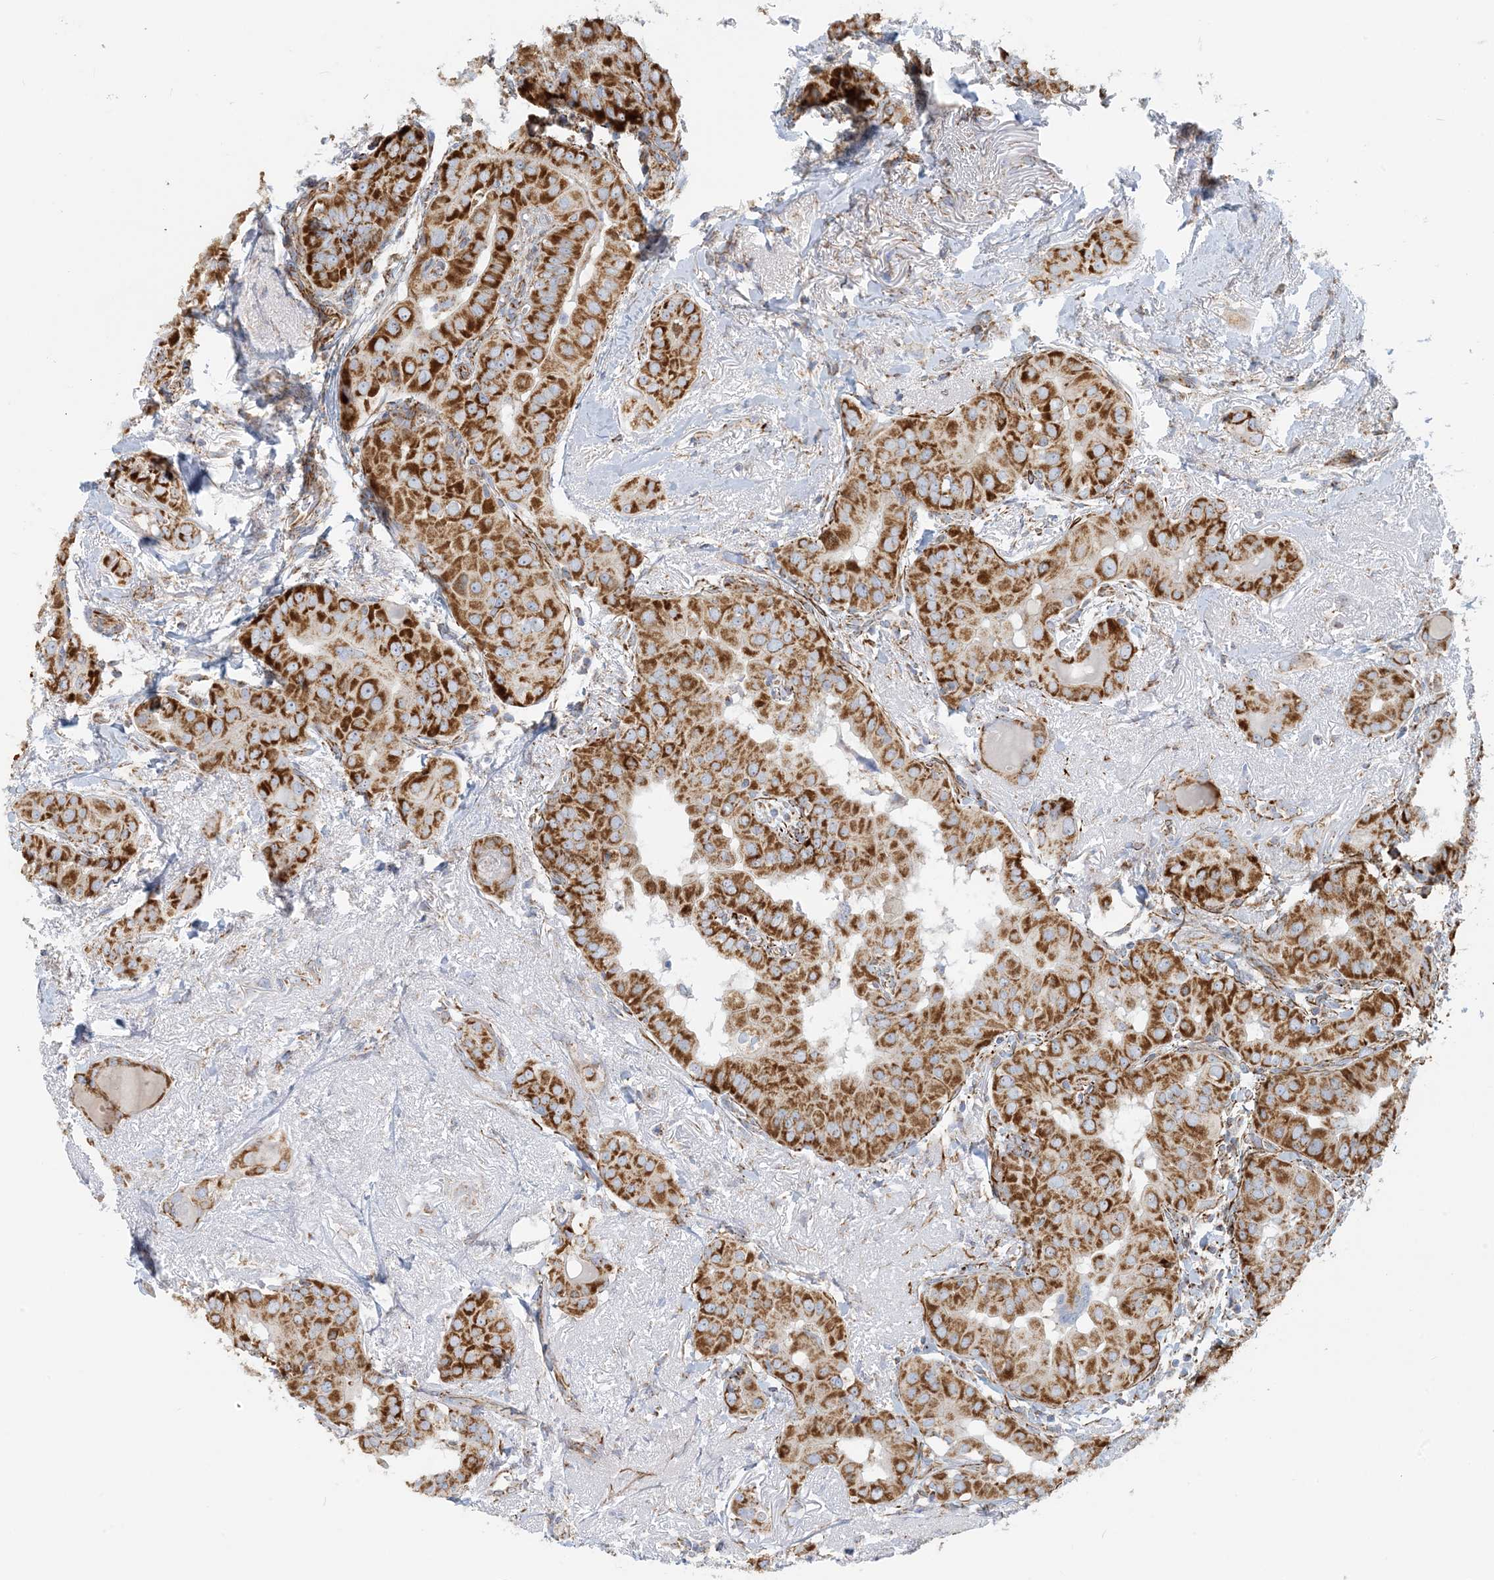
{"staining": {"intensity": "strong", "quantity": ">75%", "location": "cytoplasmic/membranous"}, "tissue": "thyroid cancer", "cell_type": "Tumor cells", "image_type": "cancer", "snomed": [{"axis": "morphology", "description": "Papillary adenocarcinoma, NOS"}, {"axis": "topography", "description": "Thyroid gland"}], "caption": "Tumor cells reveal strong cytoplasmic/membranous staining in approximately >75% of cells in thyroid cancer (papillary adenocarcinoma). (brown staining indicates protein expression, while blue staining denotes nuclei).", "gene": "COA3", "patient": {"sex": "male", "age": 33}}